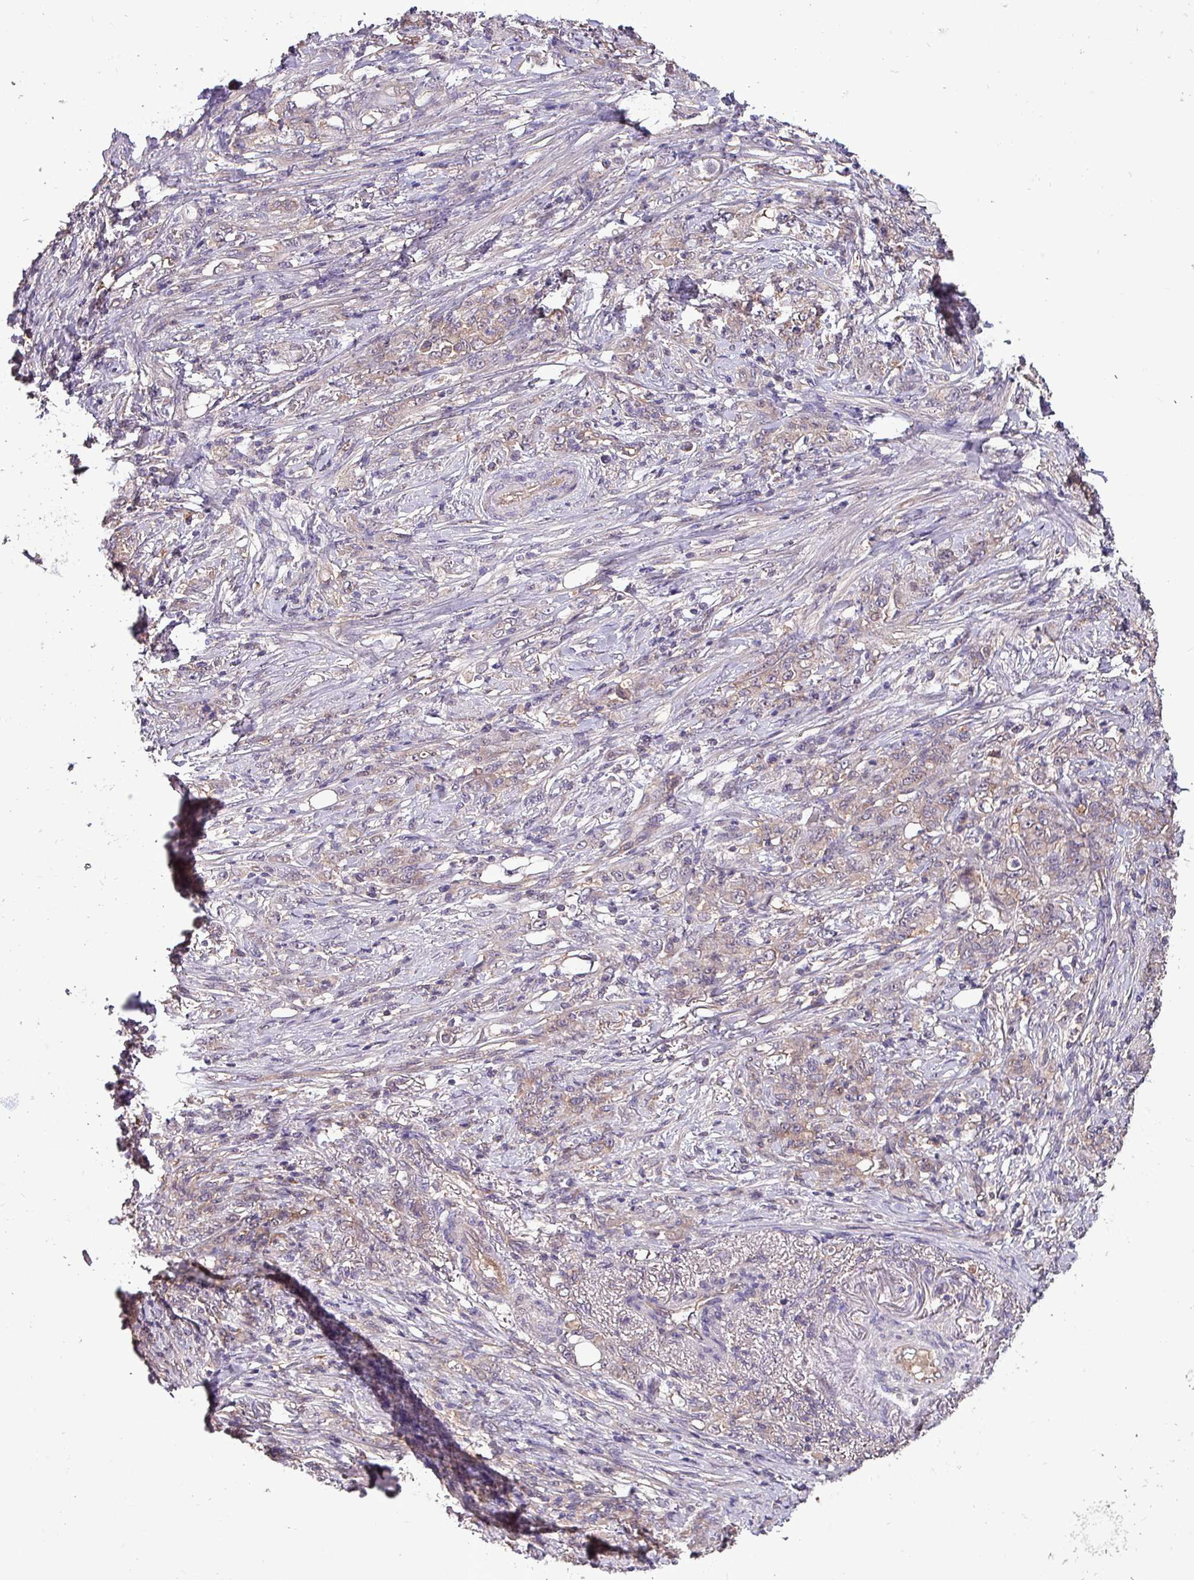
{"staining": {"intensity": "weak", "quantity": "<25%", "location": "cytoplasmic/membranous"}, "tissue": "stomach cancer", "cell_type": "Tumor cells", "image_type": "cancer", "snomed": [{"axis": "morphology", "description": "Adenocarcinoma, NOS"}, {"axis": "topography", "description": "Stomach"}], "caption": "Immunohistochemistry (IHC) image of human stomach cancer stained for a protein (brown), which shows no positivity in tumor cells.", "gene": "PAFAH1B2", "patient": {"sex": "female", "age": 79}}